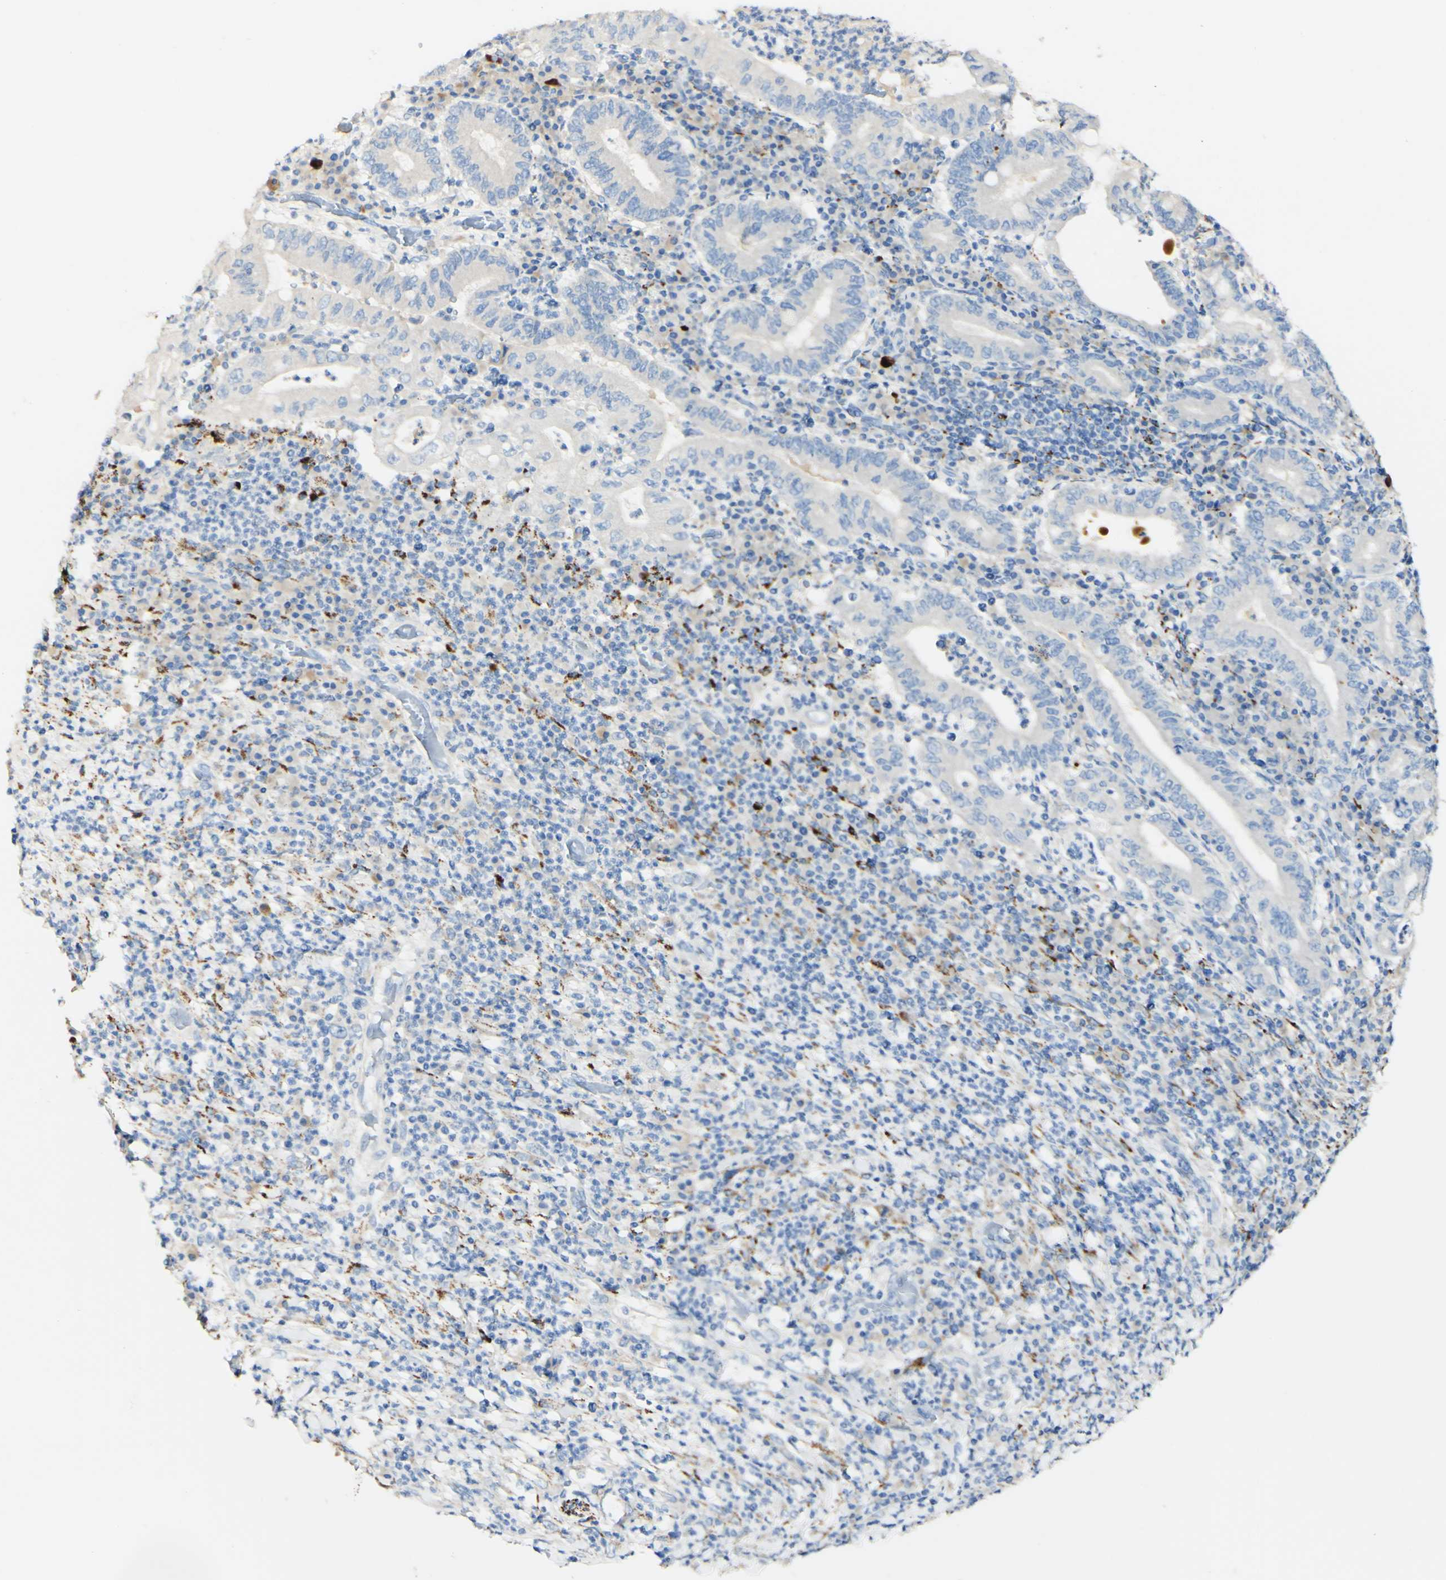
{"staining": {"intensity": "negative", "quantity": "none", "location": "none"}, "tissue": "stomach cancer", "cell_type": "Tumor cells", "image_type": "cancer", "snomed": [{"axis": "morphology", "description": "Normal tissue, NOS"}, {"axis": "morphology", "description": "Adenocarcinoma, NOS"}, {"axis": "topography", "description": "Esophagus"}, {"axis": "topography", "description": "Stomach, upper"}, {"axis": "topography", "description": "Peripheral nerve tissue"}], "caption": "A high-resolution image shows immunohistochemistry (IHC) staining of stomach adenocarcinoma, which shows no significant positivity in tumor cells.", "gene": "FGF4", "patient": {"sex": "male", "age": 62}}